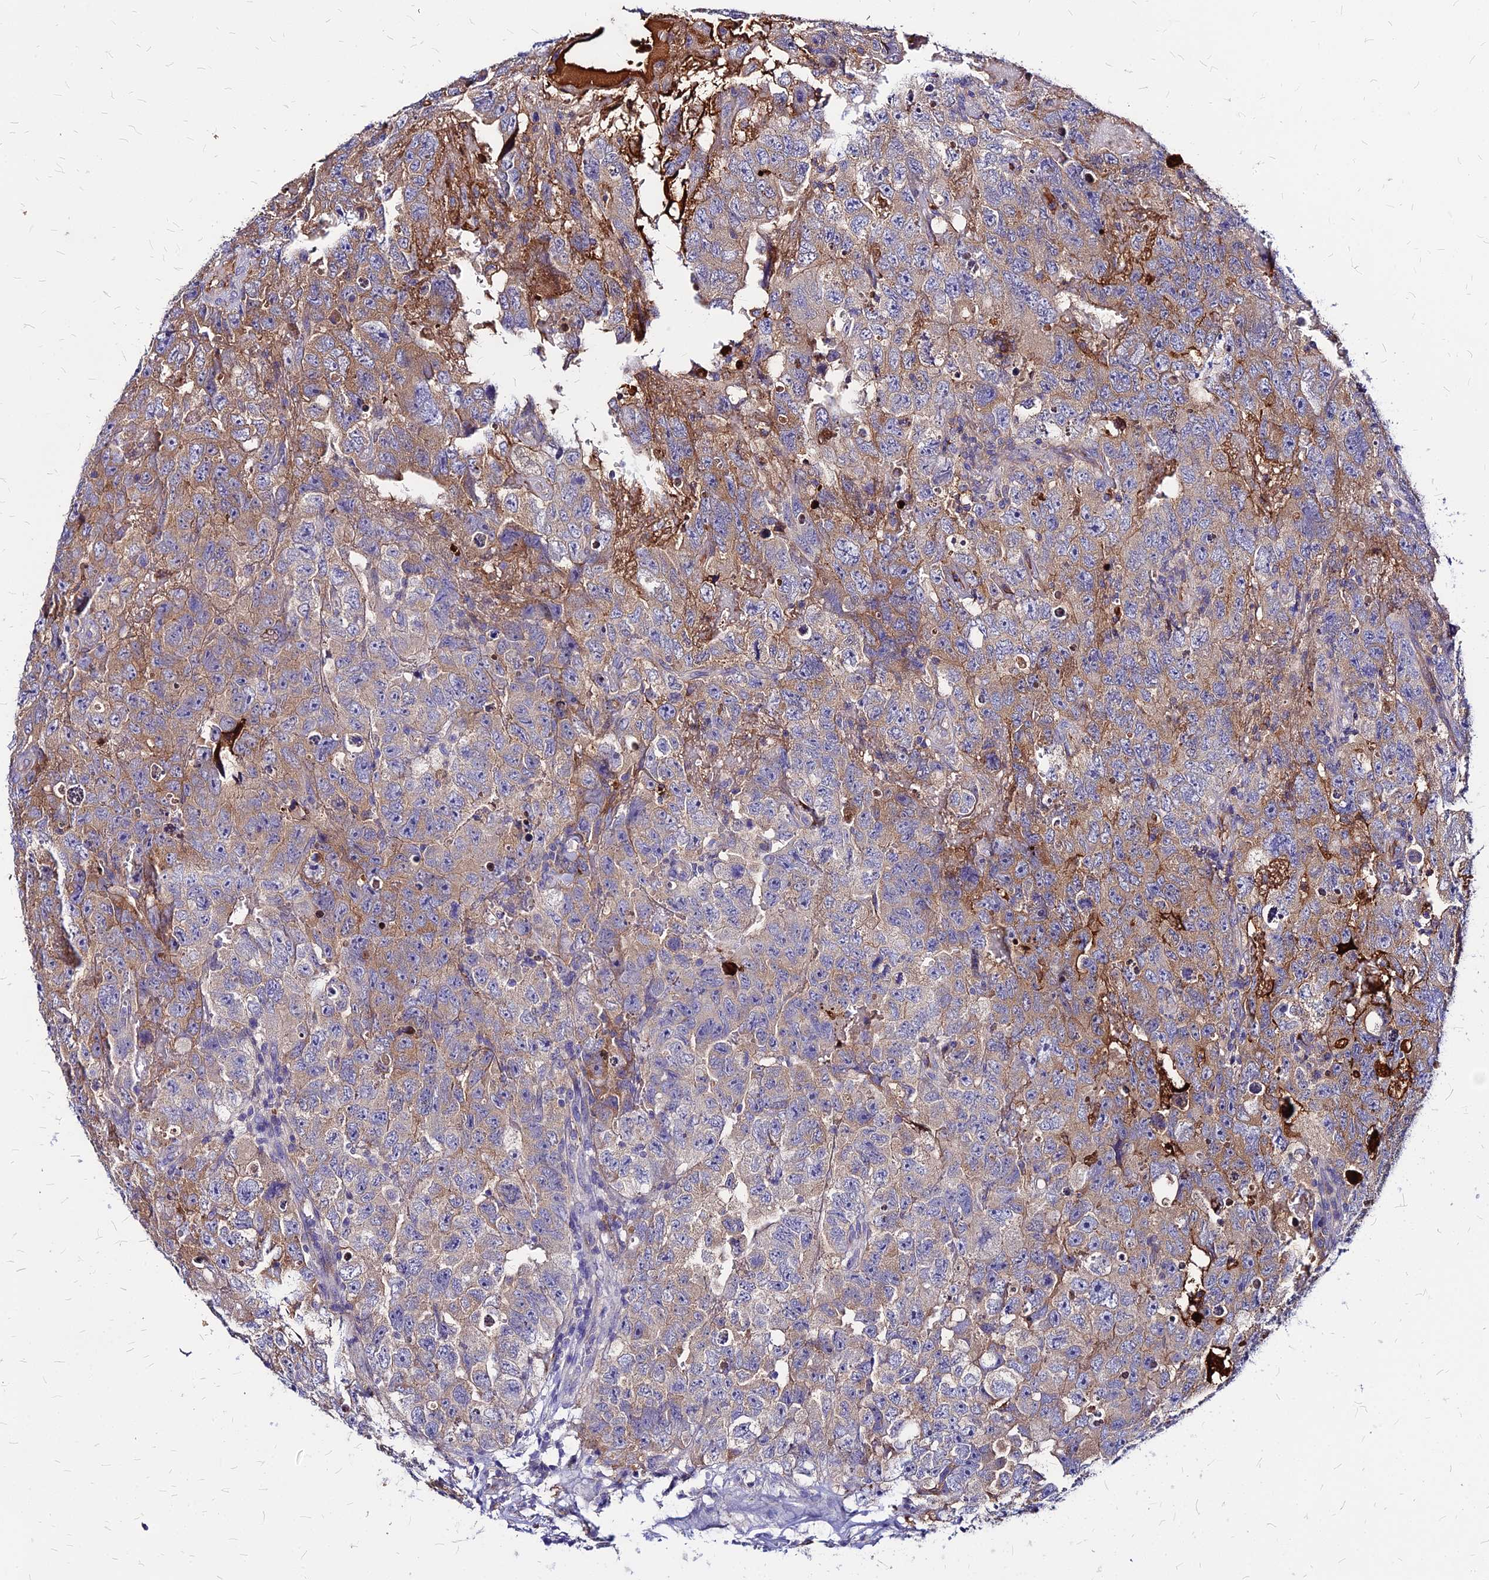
{"staining": {"intensity": "moderate", "quantity": "<25%", "location": "cytoplasmic/membranous"}, "tissue": "testis cancer", "cell_type": "Tumor cells", "image_type": "cancer", "snomed": [{"axis": "morphology", "description": "Carcinoma, Embryonal, NOS"}, {"axis": "topography", "description": "Testis"}], "caption": "Immunohistochemistry (IHC) (DAB) staining of testis embryonal carcinoma shows moderate cytoplasmic/membranous protein expression in approximately <25% of tumor cells.", "gene": "ACSM6", "patient": {"sex": "male", "age": 45}}